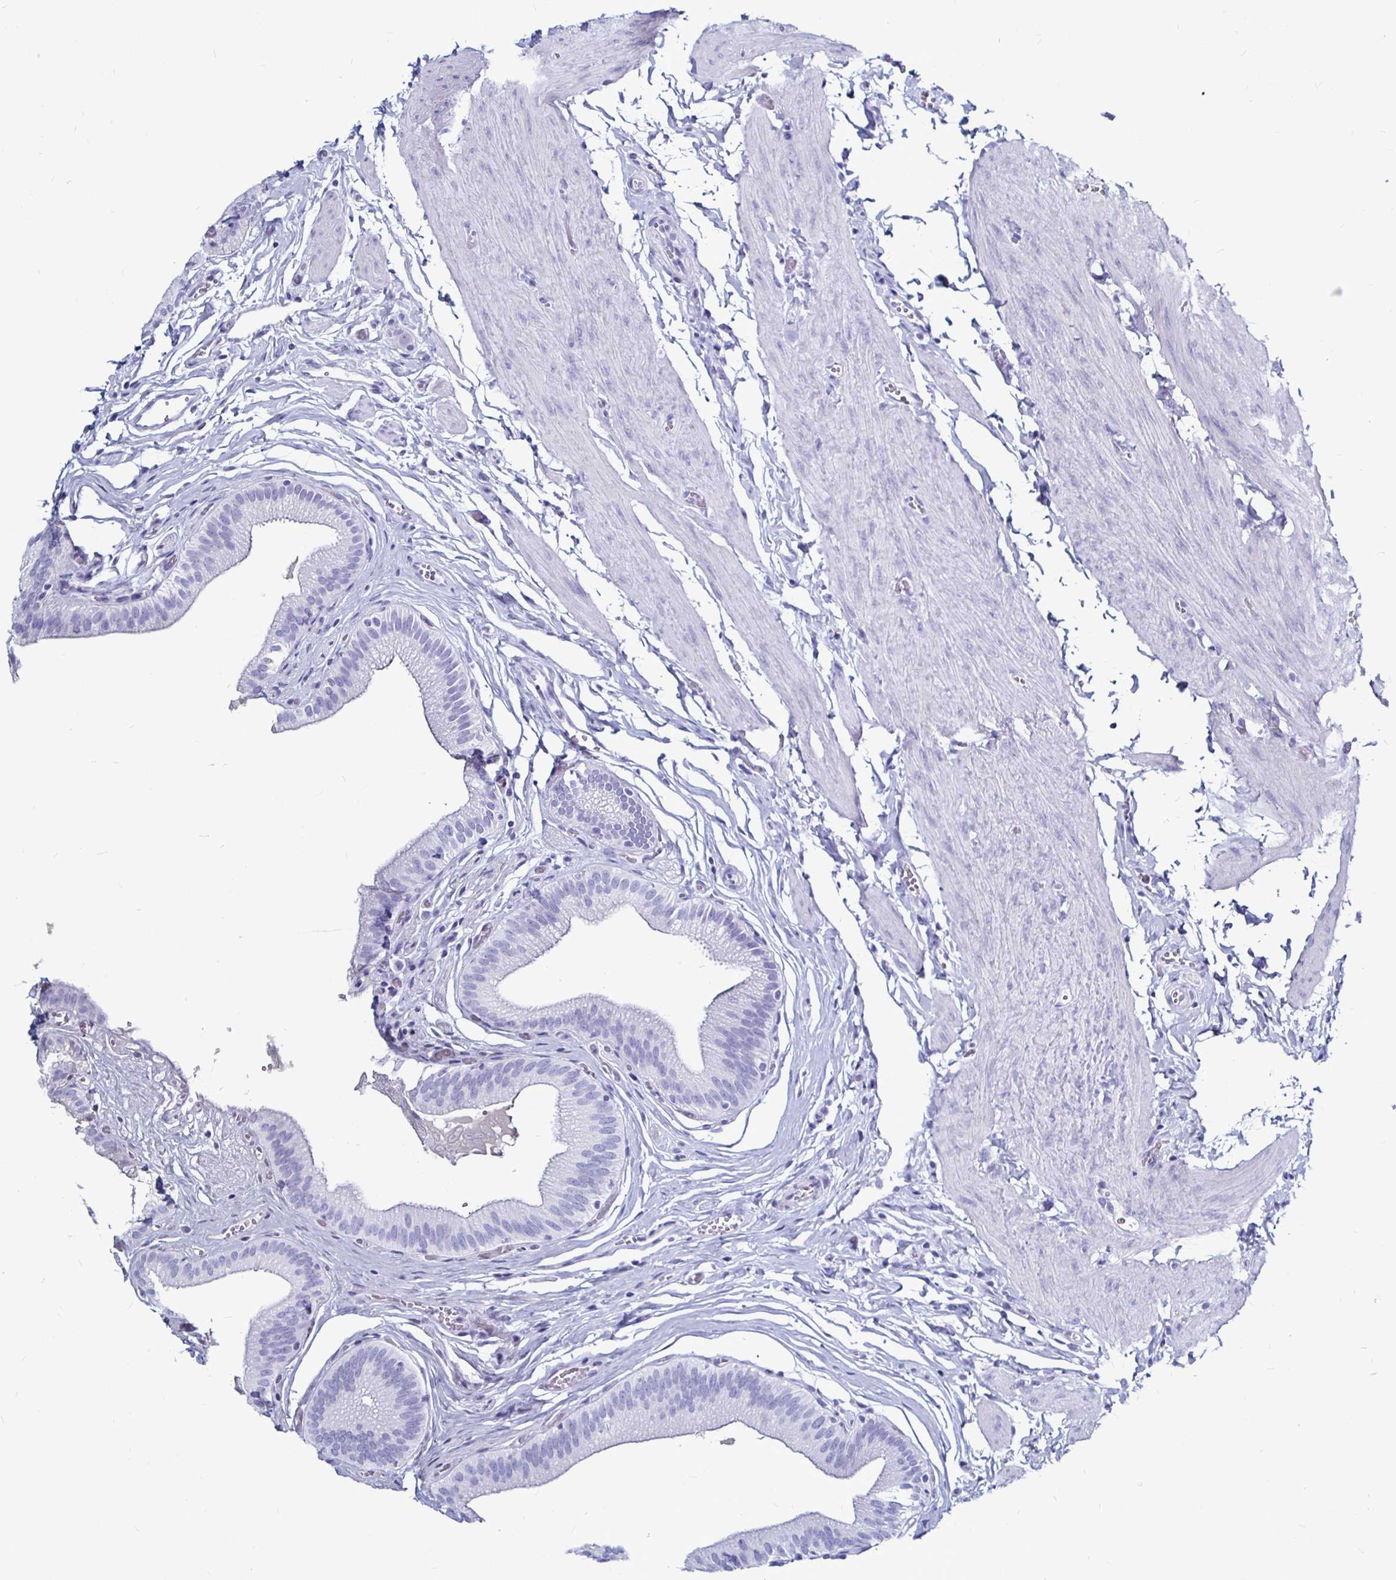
{"staining": {"intensity": "negative", "quantity": "none", "location": "none"}, "tissue": "gallbladder", "cell_type": "Glandular cells", "image_type": "normal", "snomed": [{"axis": "morphology", "description": "Normal tissue, NOS"}, {"axis": "topography", "description": "Gallbladder"}, {"axis": "topography", "description": "Peripheral nerve tissue"}], "caption": "Glandular cells show no significant positivity in benign gallbladder.", "gene": "LUZP4", "patient": {"sex": "male", "age": 17}}